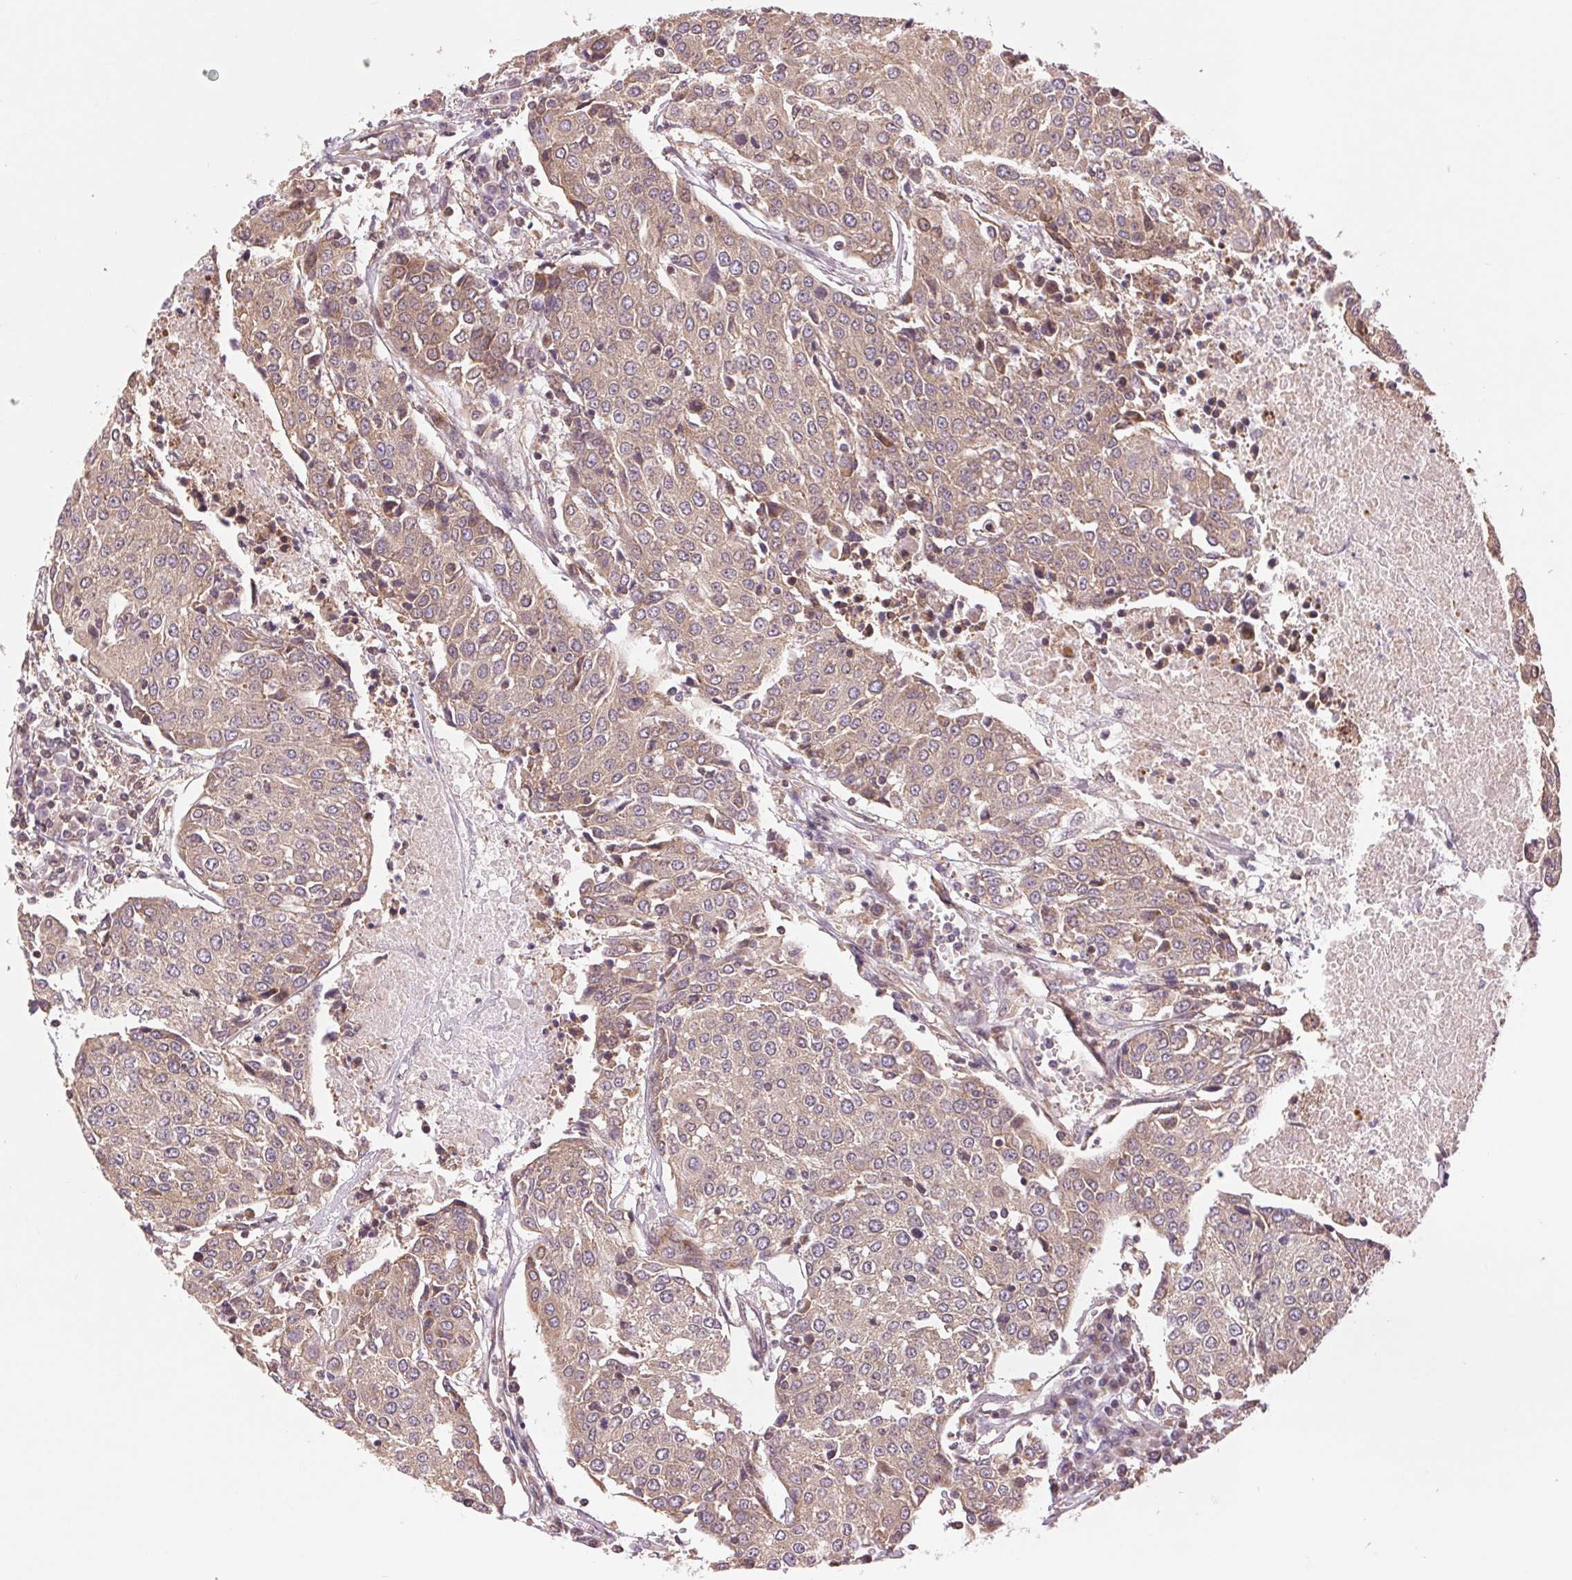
{"staining": {"intensity": "weak", "quantity": ">75%", "location": "cytoplasmic/membranous"}, "tissue": "urothelial cancer", "cell_type": "Tumor cells", "image_type": "cancer", "snomed": [{"axis": "morphology", "description": "Urothelial carcinoma, High grade"}, {"axis": "topography", "description": "Urinary bladder"}], "caption": "DAB immunohistochemical staining of urothelial carcinoma (high-grade) displays weak cytoplasmic/membranous protein positivity in about >75% of tumor cells. Nuclei are stained in blue.", "gene": "BTF3L4", "patient": {"sex": "female", "age": 85}}